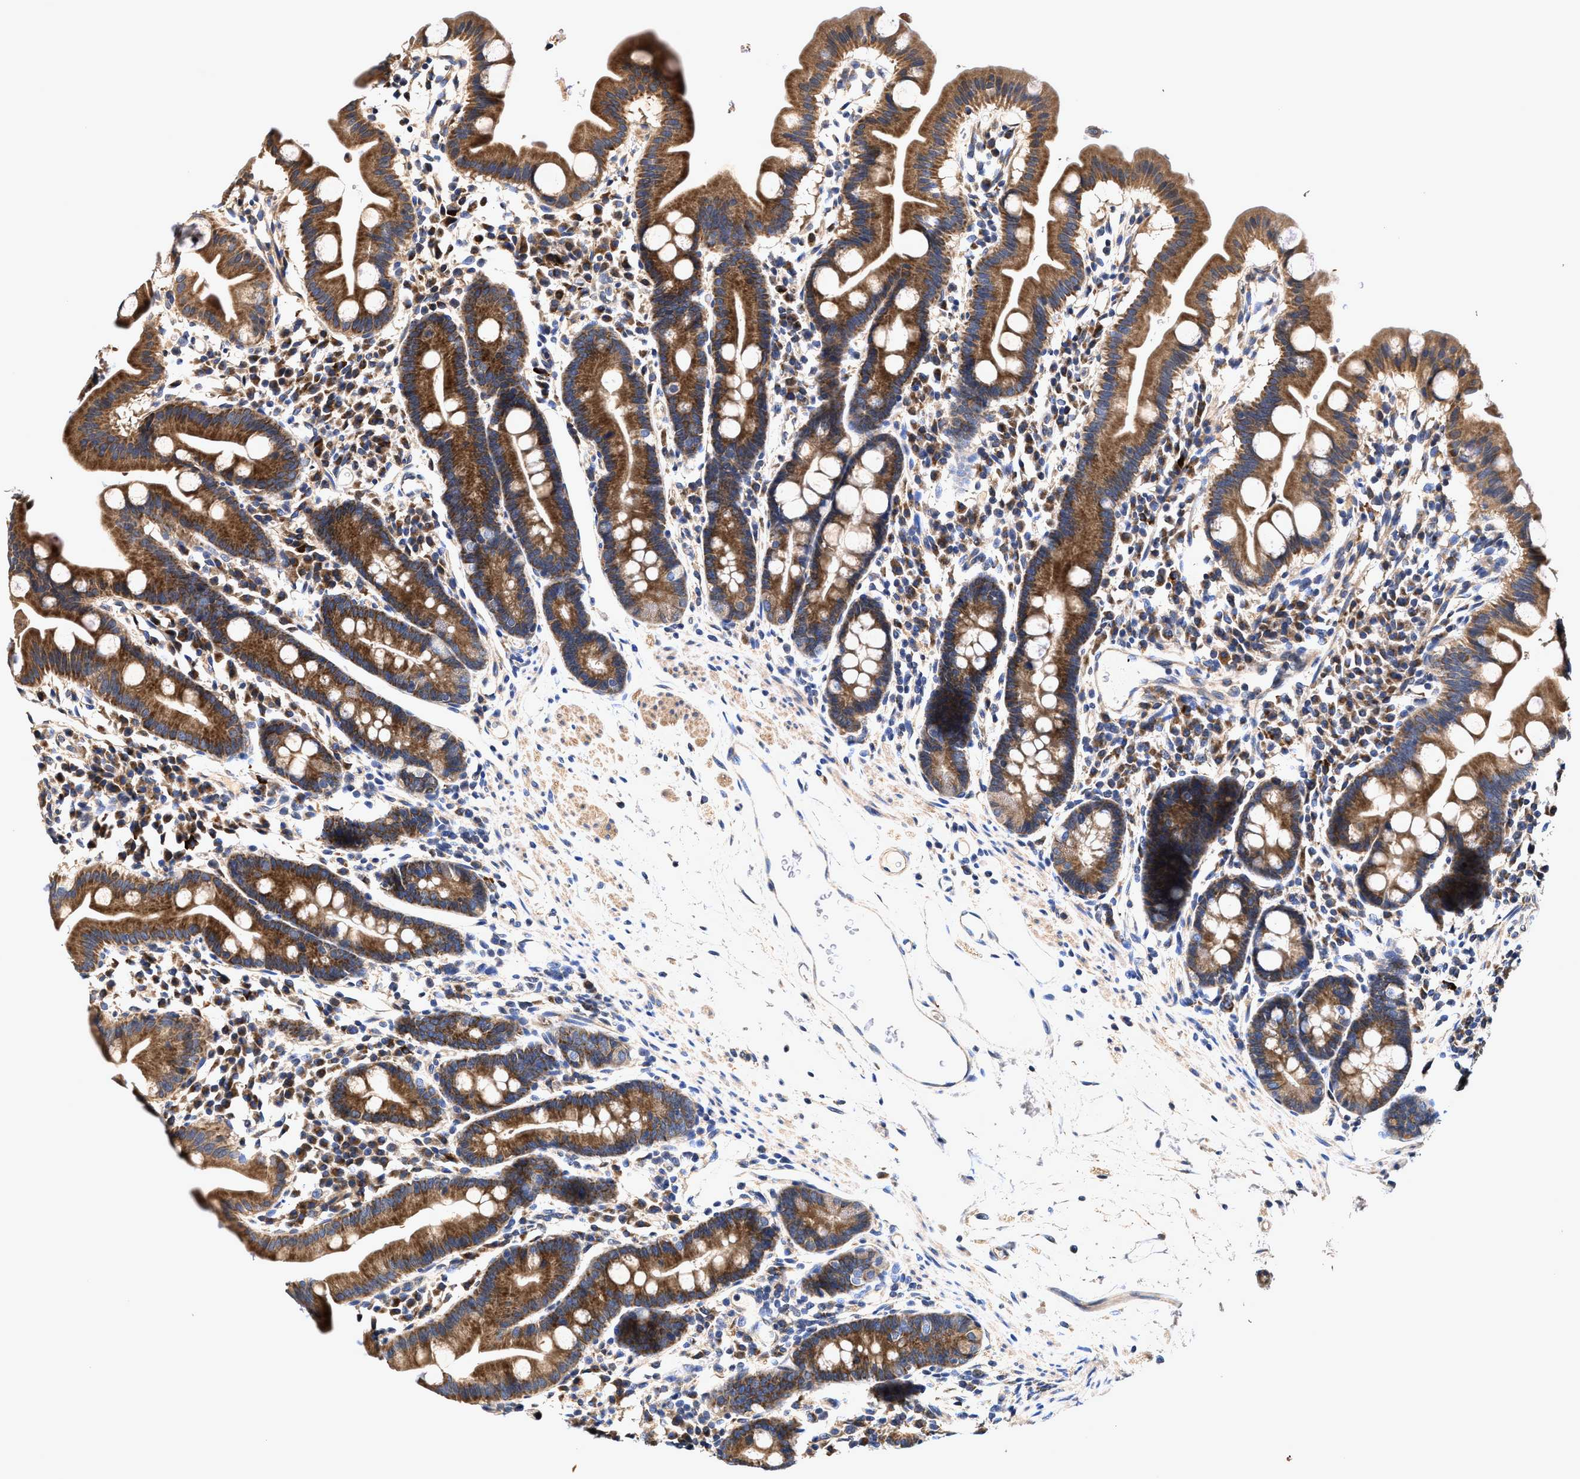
{"staining": {"intensity": "strong", "quantity": ">75%", "location": "cytoplasmic/membranous"}, "tissue": "duodenum", "cell_type": "Glandular cells", "image_type": "normal", "snomed": [{"axis": "morphology", "description": "Normal tissue, NOS"}, {"axis": "topography", "description": "Duodenum"}], "caption": "Duodenum stained for a protein demonstrates strong cytoplasmic/membranous positivity in glandular cells. (brown staining indicates protein expression, while blue staining denotes nuclei).", "gene": "EFNA4", "patient": {"sex": "male", "age": 50}}